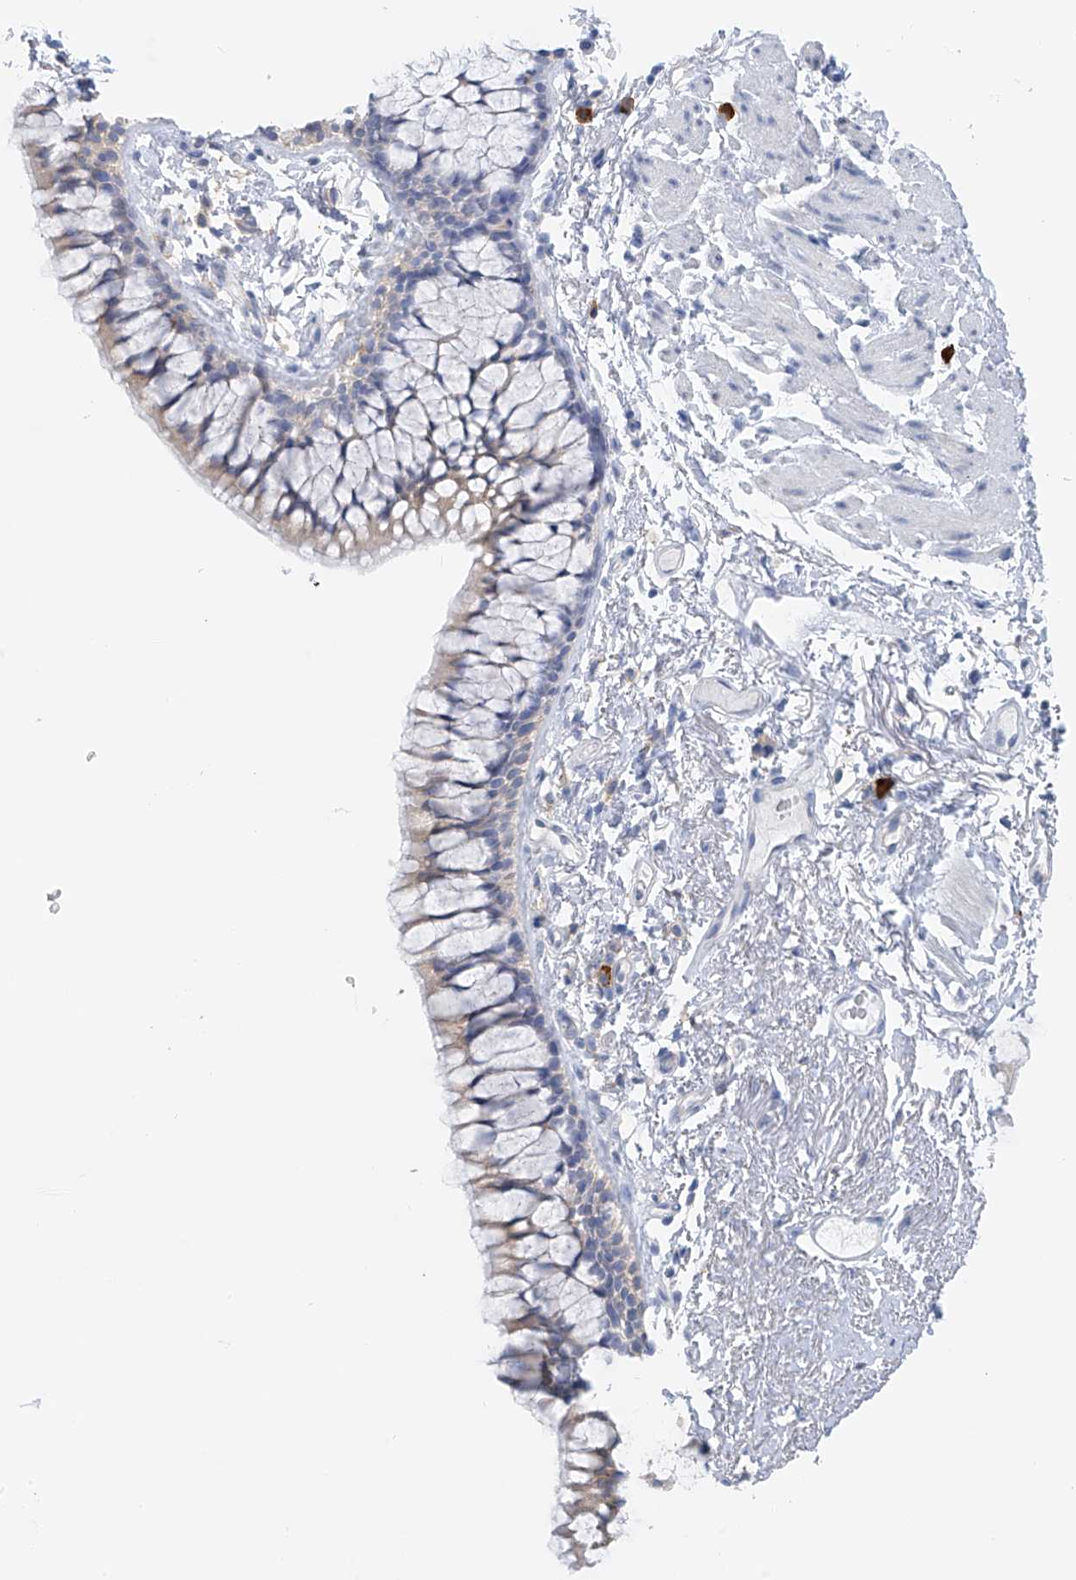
{"staining": {"intensity": "negative", "quantity": "none", "location": "none"}, "tissue": "bronchus", "cell_type": "Respiratory epithelial cells", "image_type": "normal", "snomed": [{"axis": "morphology", "description": "Normal tissue, NOS"}, {"axis": "topography", "description": "Cartilage tissue"}, {"axis": "topography", "description": "Bronchus"}], "caption": "Immunohistochemistry of benign bronchus demonstrates no staining in respiratory epithelial cells. (DAB (3,3'-diaminobenzidine) immunohistochemistry visualized using brightfield microscopy, high magnification).", "gene": "POMGNT2", "patient": {"sex": "female", "age": 73}}